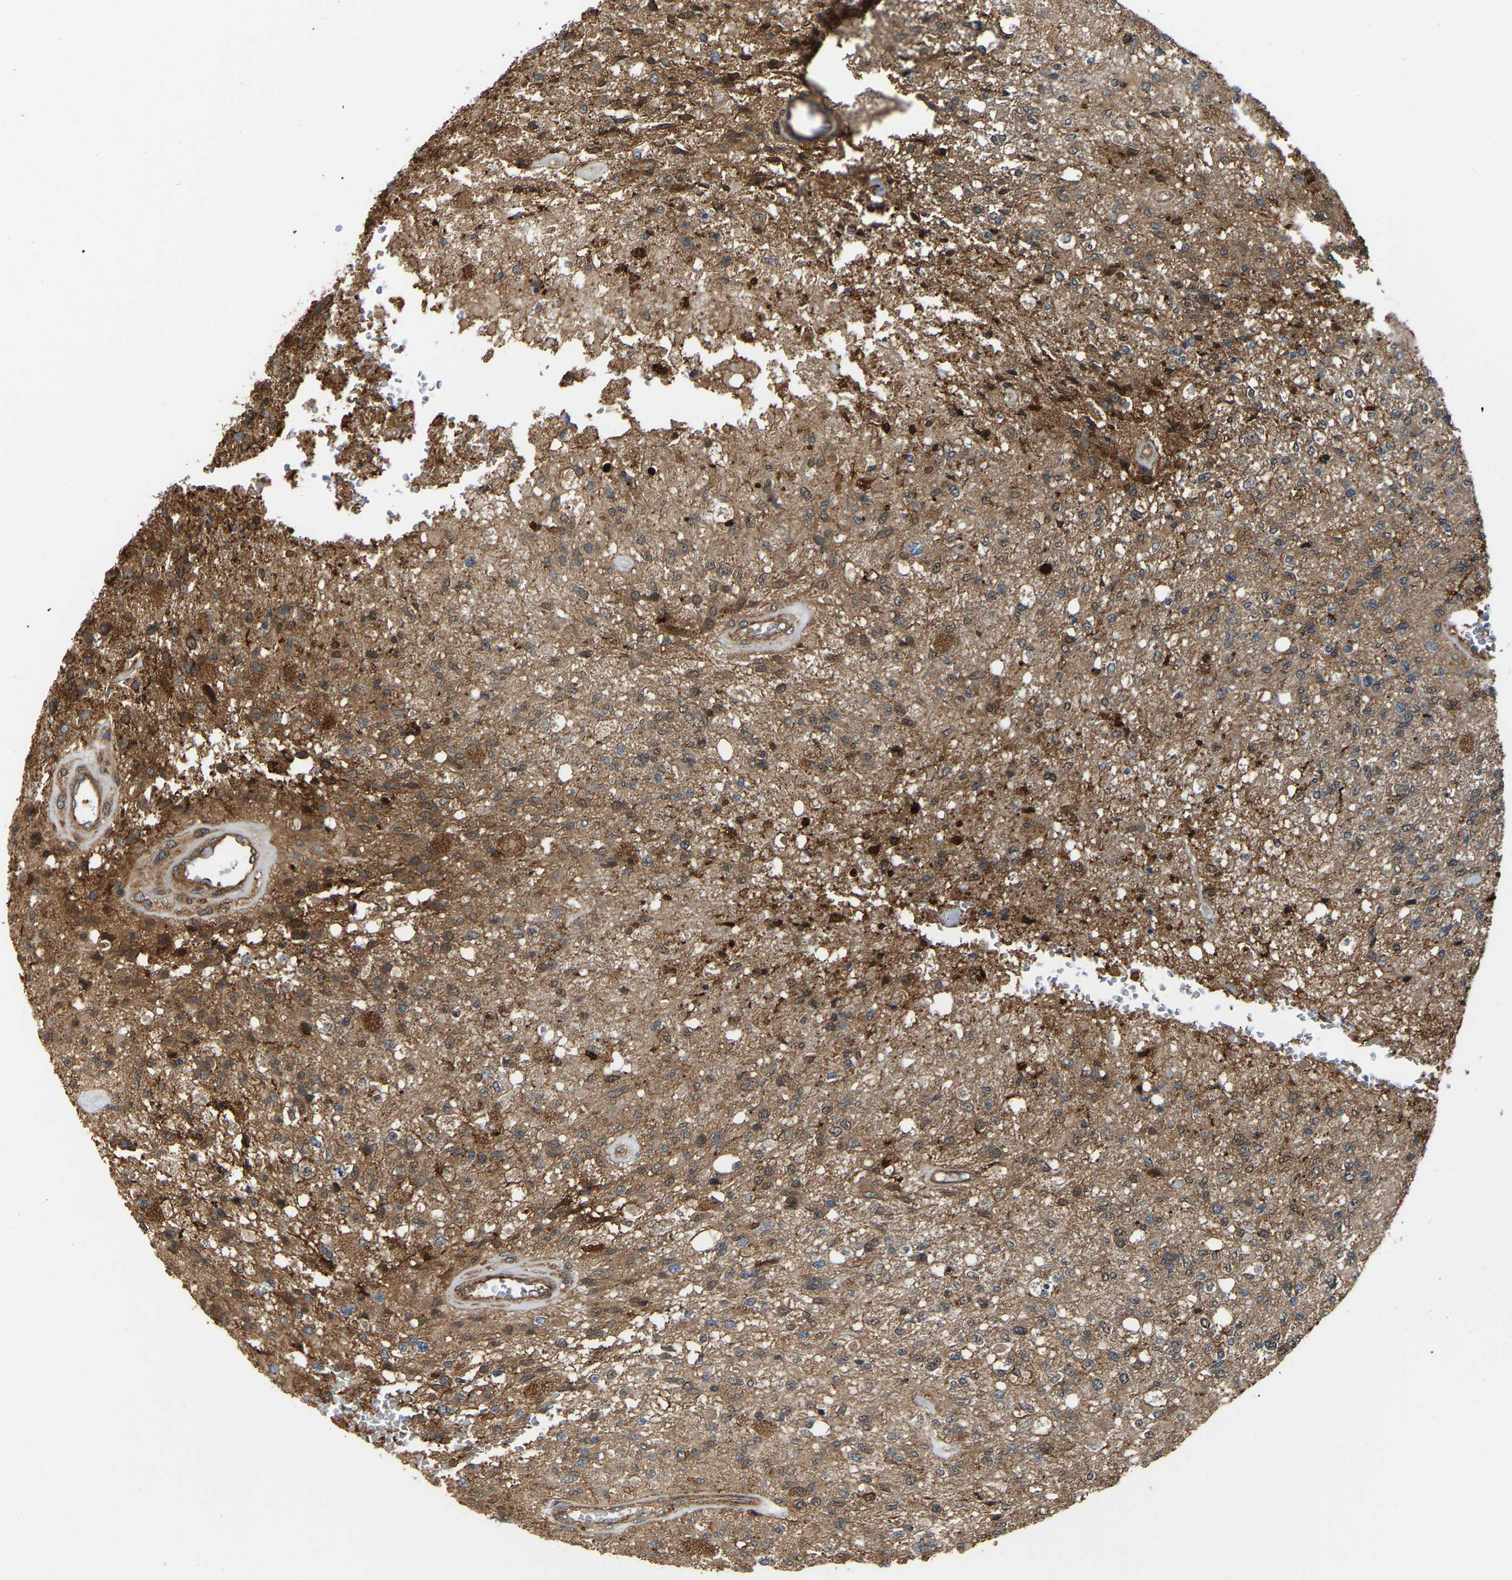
{"staining": {"intensity": "strong", "quantity": ">75%", "location": "cytoplasmic/membranous"}, "tissue": "glioma", "cell_type": "Tumor cells", "image_type": "cancer", "snomed": [{"axis": "morphology", "description": "Normal tissue, NOS"}, {"axis": "morphology", "description": "Glioma, malignant, High grade"}, {"axis": "topography", "description": "Cerebral cortex"}], "caption": "Malignant high-grade glioma tissue exhibits strong cytoplasmic/membranous expression in about >75% of tumor cells (brown staining indicates protein expression, while blue staining denotes nuclei).", "gene": "SAMD9L", "patient": {"sex": "male", "age": 77}}